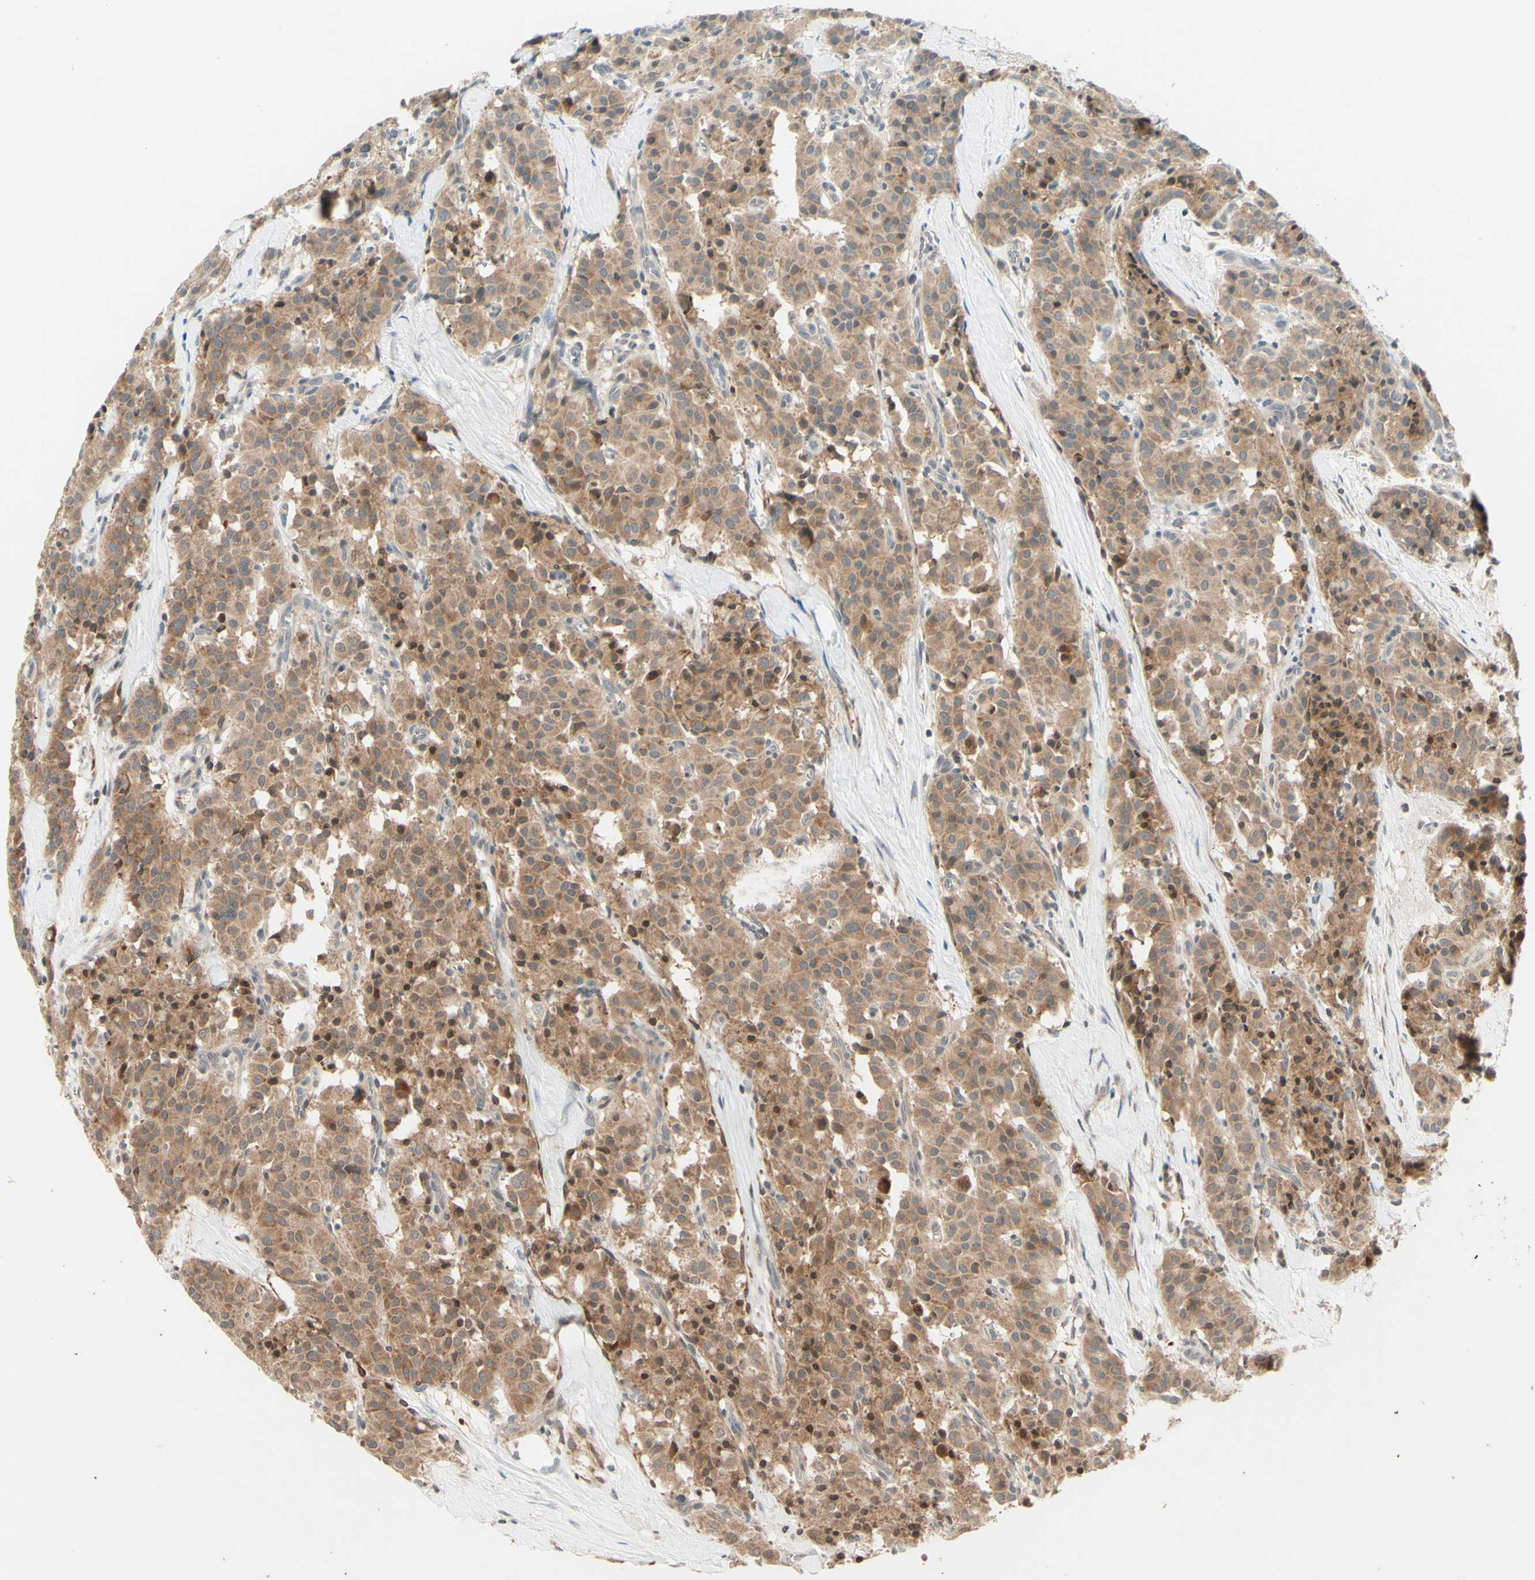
{"staining": {"intensity": "moderate", "quantity": "25%-75%", "location": "cytoplasmic/membranous,nuclear"}, "tissue": "carcinoid", "cell_type": "Tumor cells", "image_type": "cancer", "snomed": [{"axis": "morphology", "description": "Carcinoid, malignant, NOS"}, {"axis": "topography", "description": "Lung"}], "caption": "Human malignant carcinoid stained for a protein (brown) demonstrates moderate cytoplasmic/membranous and nuclear positive staining in about 25%-75% of tumor cells.", "gene": "ZW10", "patient": {"sex": "male", "age": 30}}